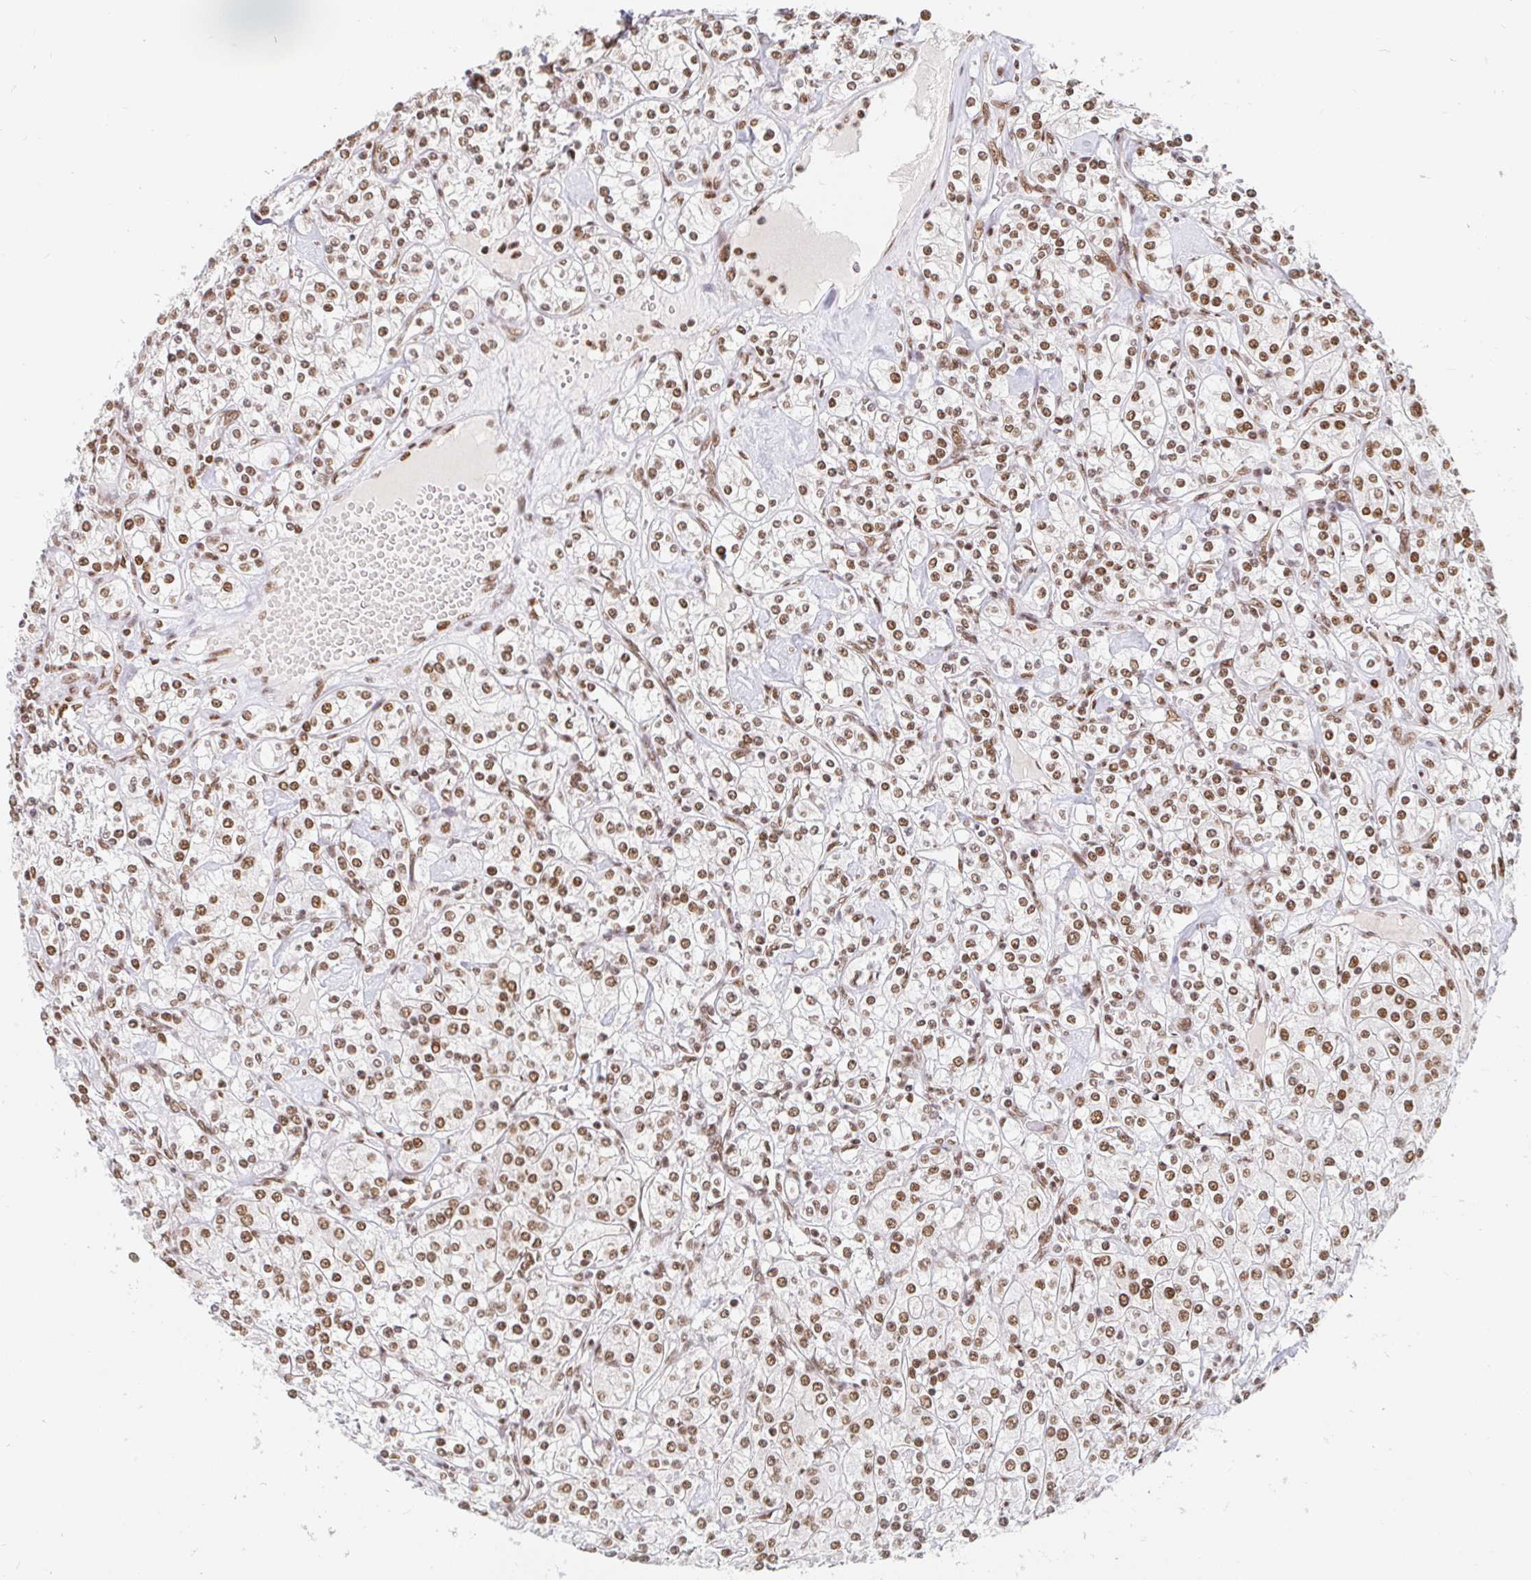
{"staining": {"intensity": "moderate", "quantity": ">75%", "location": "nuclear"}, "tissue": "renal cancer", "cell_type": "Tumor cells", "image_type": "cancer", "snomed": [{"axis": "morphology", "description": "Adenocarcinoma, NOS"}, {"axis": "topography", "description": "Kidney"}], "caption": "Immunohistochemistry histopathology image of human adenocarcinoma (renal) stained for a protein (brown), which shows medium levels of moderate nuclear staining in about >75% of tumor cells.", "gene": "RBMX", "patient": {"sex": "male", "age": 77}}